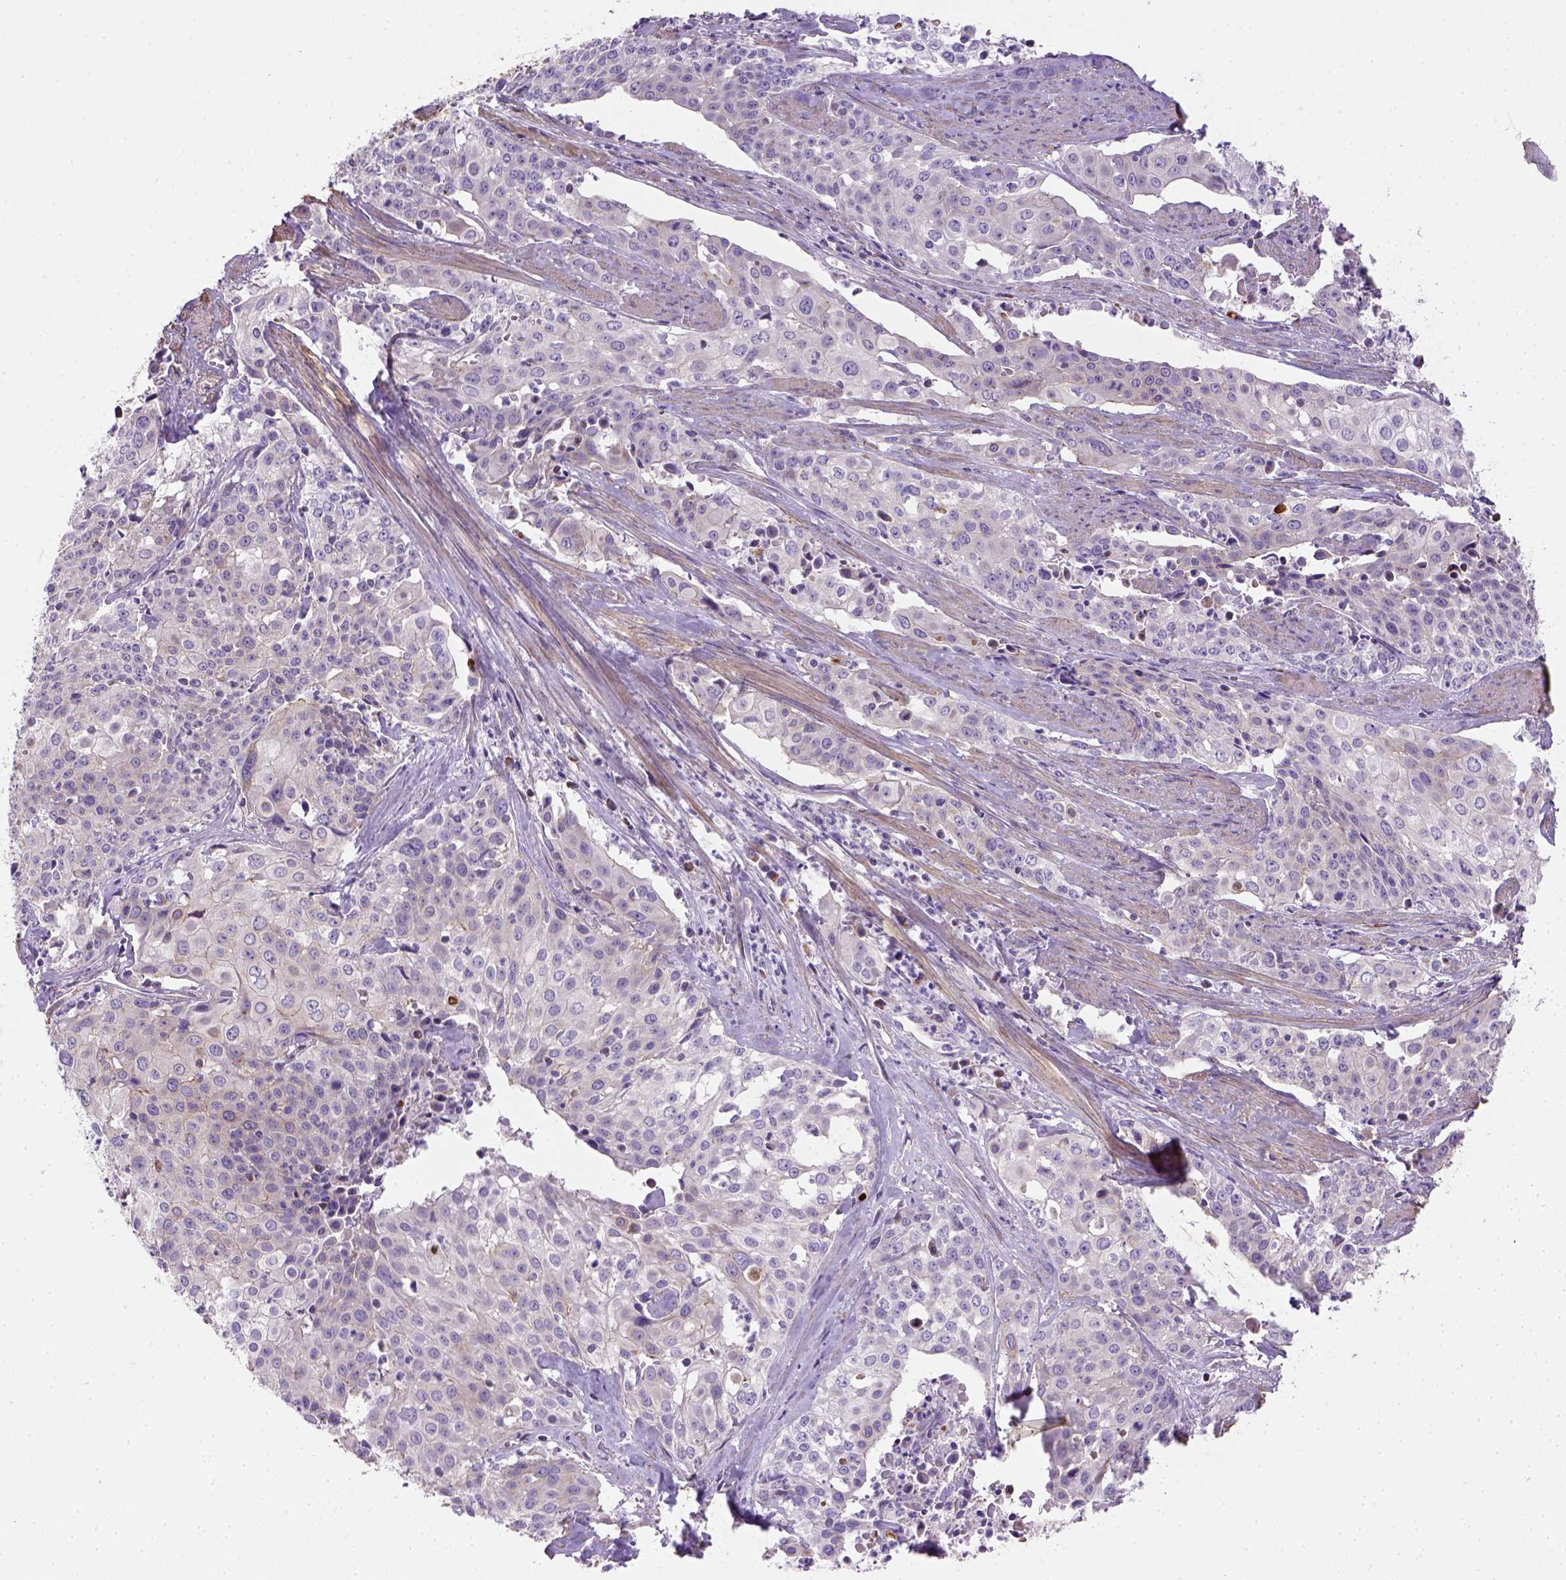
{"staining": {"intensity": "negative", "quantity": "none", "location": "none"}, "tissue": "cervical cancer", "cell_type": "Tumor cells", "image_type": "cancer", "snomed": [{"axis": "morphology", "description": "Squamous cell carcinoma, NOS"}, {"axis": "topography", "description": "Cervix"}], "caption": "Human cervical squamous cell carcinoma stained for a protein using immunohistochemistry (IHC) demonstrates no expression in tumor cells.", "gene": "HTRA1", "patient": {"sex": "female", "age": 39}}